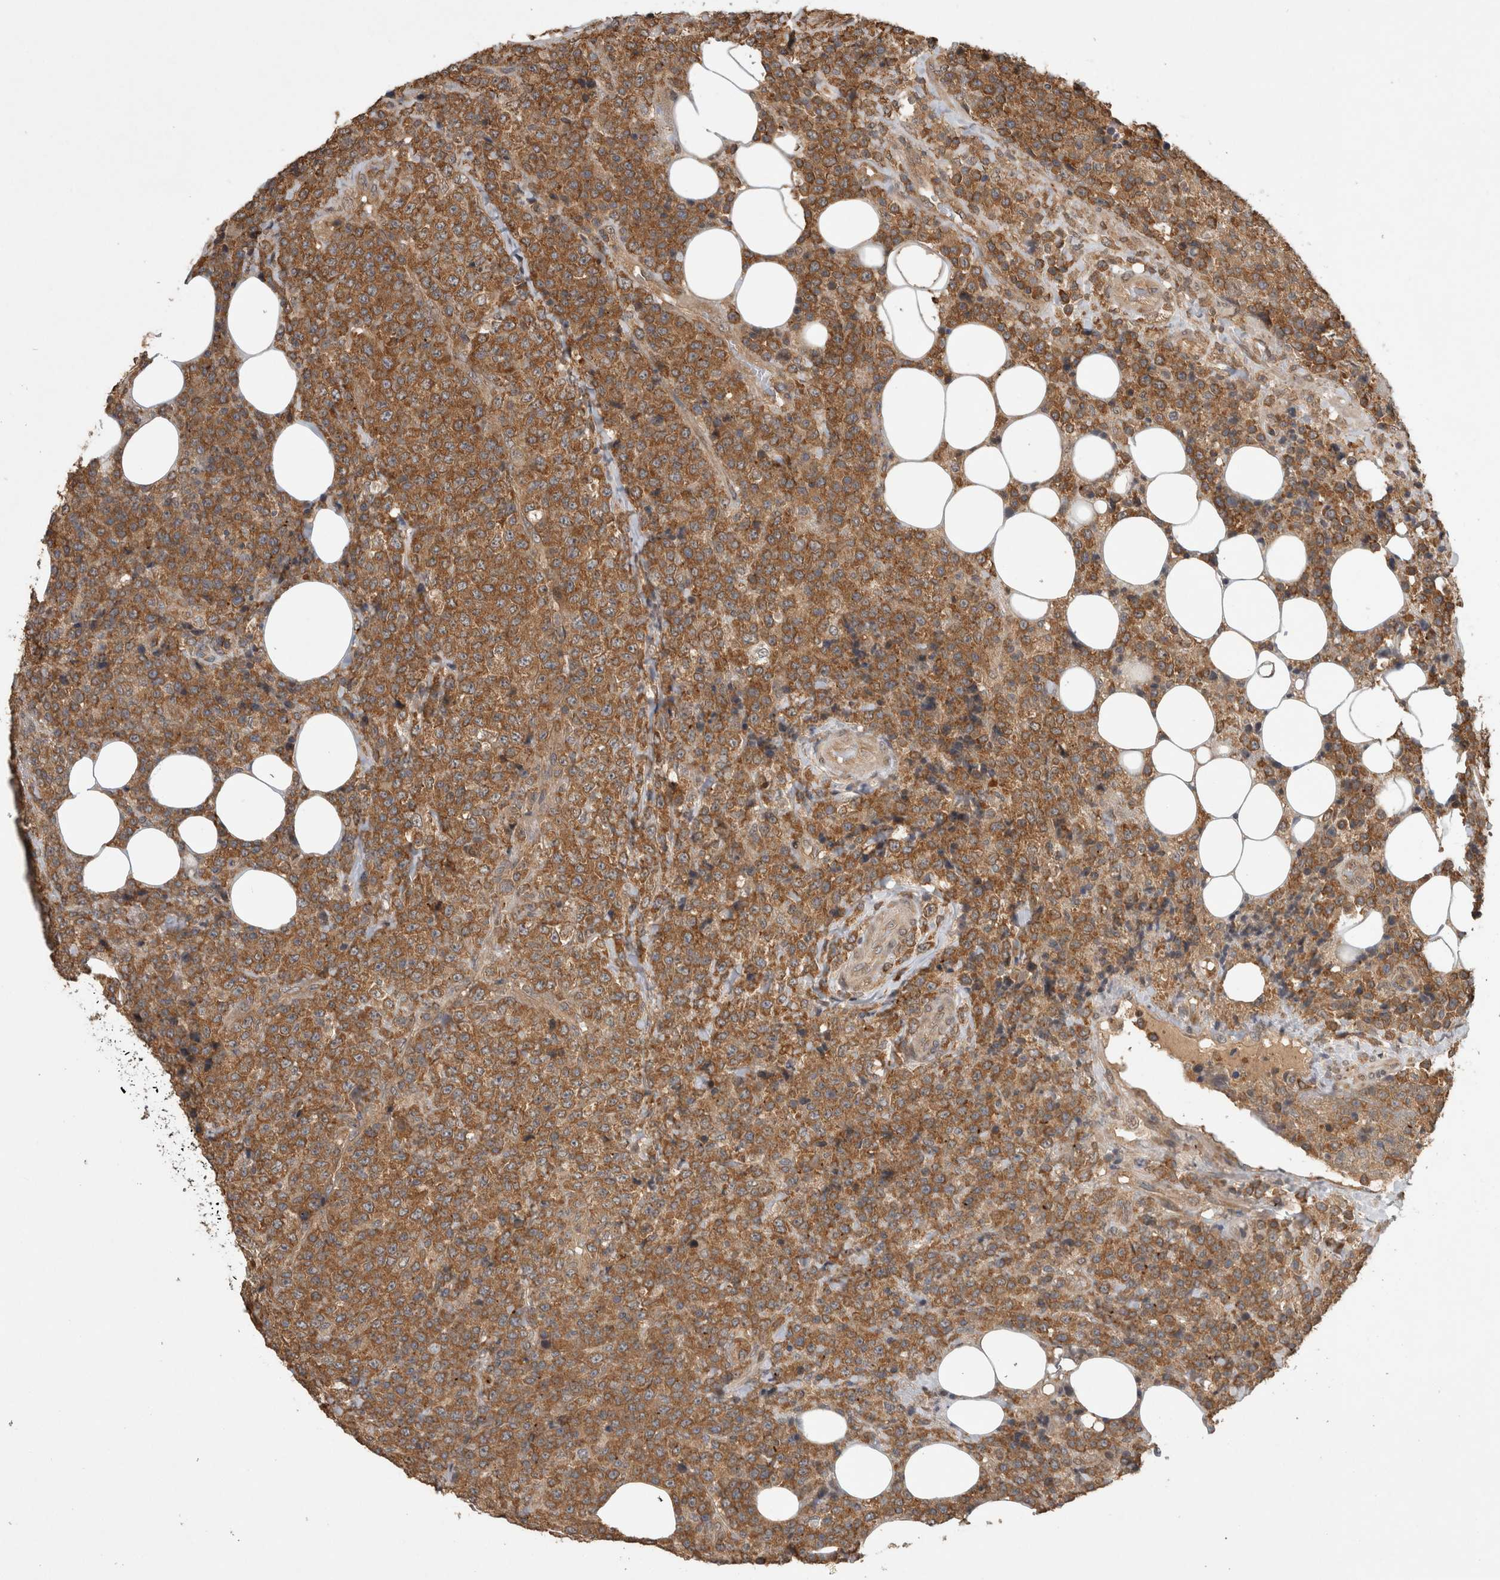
{"staining": {"intensity": "moderate", "quantity": ">75%", "location": "cytoplasmic/membranous"}, "tissue": "lymphoma", "cell_type": "Tumor cells", "image_type": "cancer", "snomed": [{"axis": "morphology", "description": "Malignant lymphoma, non-Hodgkin's type, High grade"}, {"axis": "topography", "description": "Lymph node"}], "caption": "DAB immunohistochemical staining of lymphoma reveals moderate cytoplasmic/membranous protein staining in approximately >75% of tumor cells.", "gene": "ATXN2", "patient": {"sex": "male", "age": 13}}